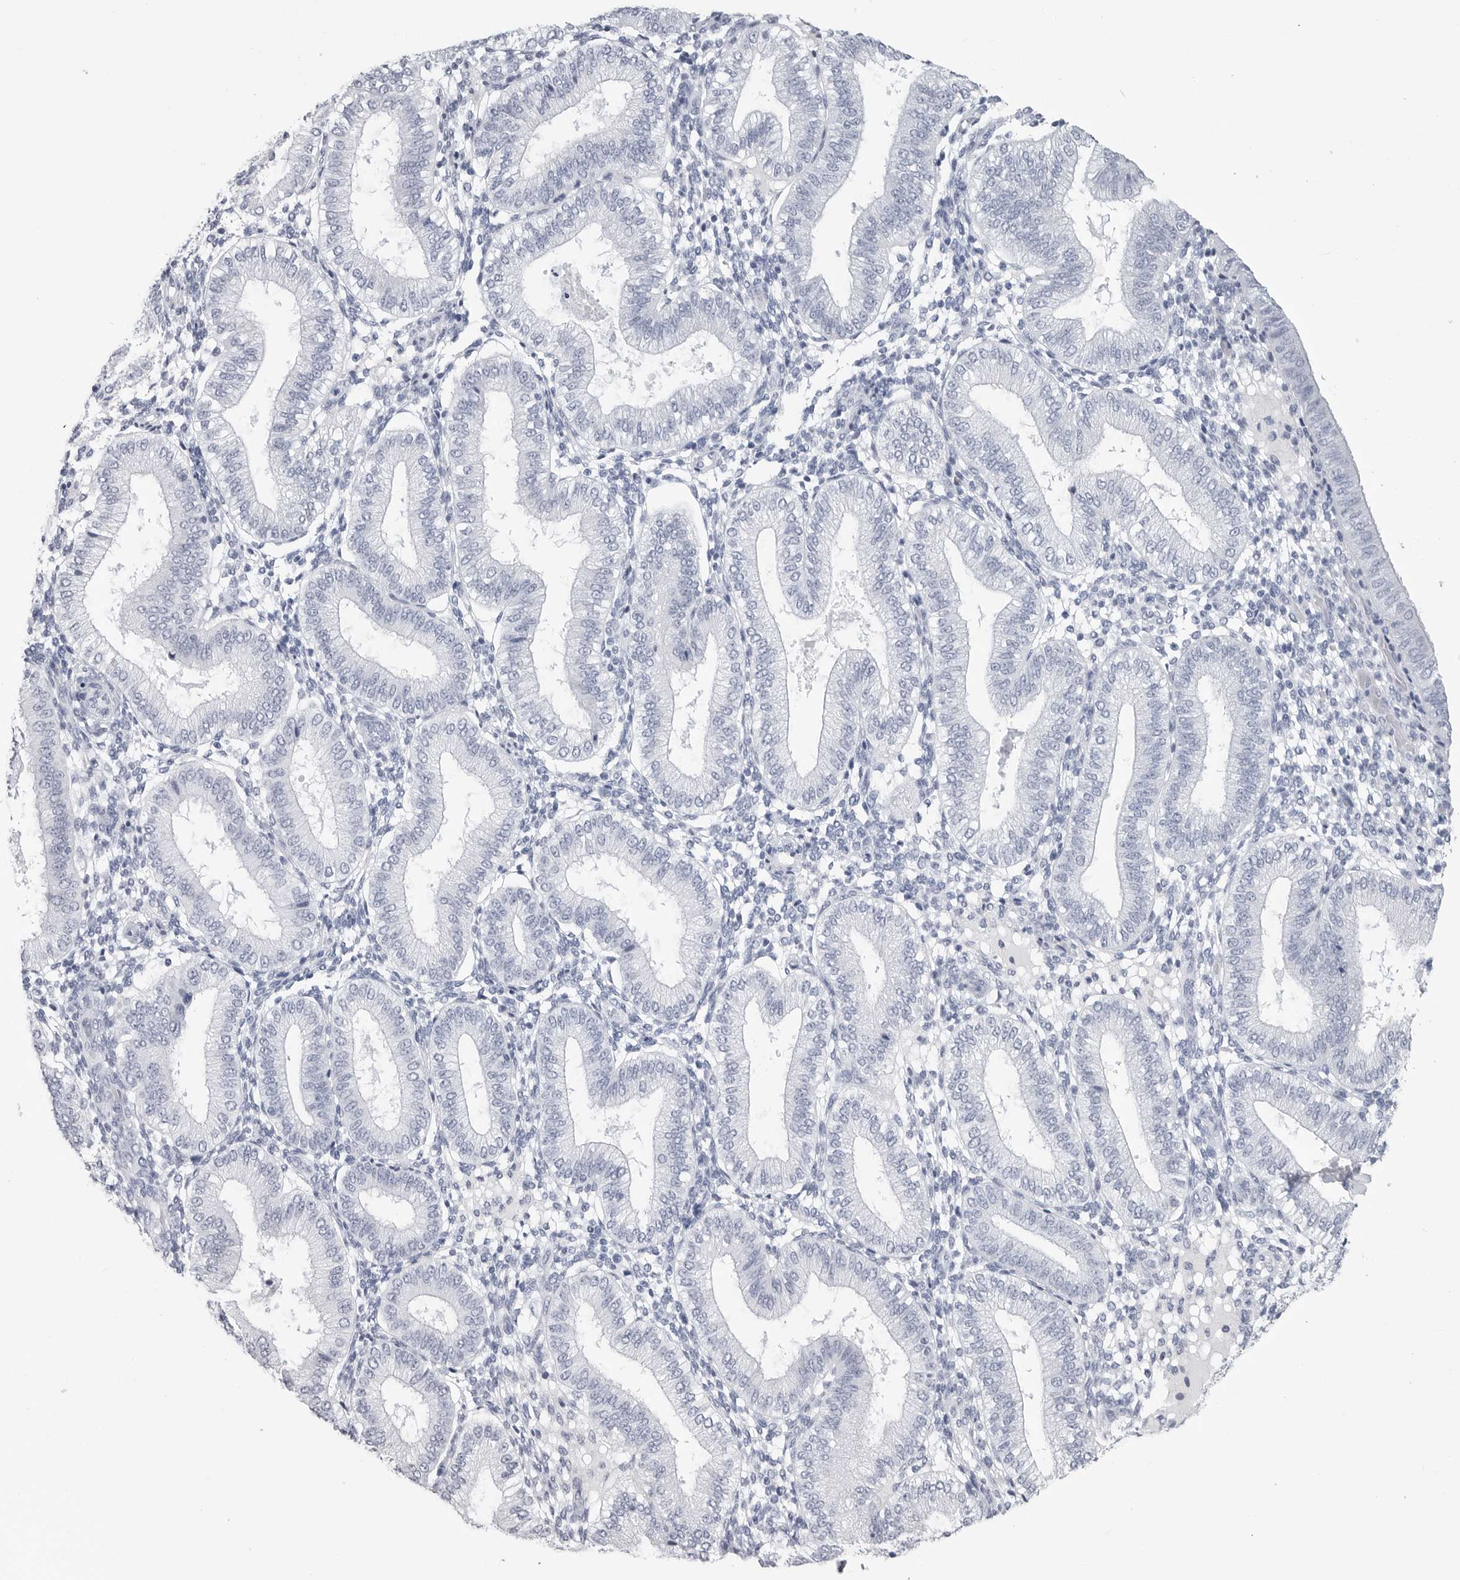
{"staining": {"intensity": "negative", "quantity": "none", "location": "none"}, "tissue": "endometrium", "cell_type": "Cells in endometrial stroma", "image_type": "normal", "snomed": [{"axis": "morphology", "description": "Normal tissue, NOS"}, {"axis": "topography", "description": "Endometrium"}], "caption": "Micrograph shows no significant protein expression in cells in endometrial stroma of normal endometrium.", "gene": "CSH1", "patient": {"sex": "female", "age": 39}}